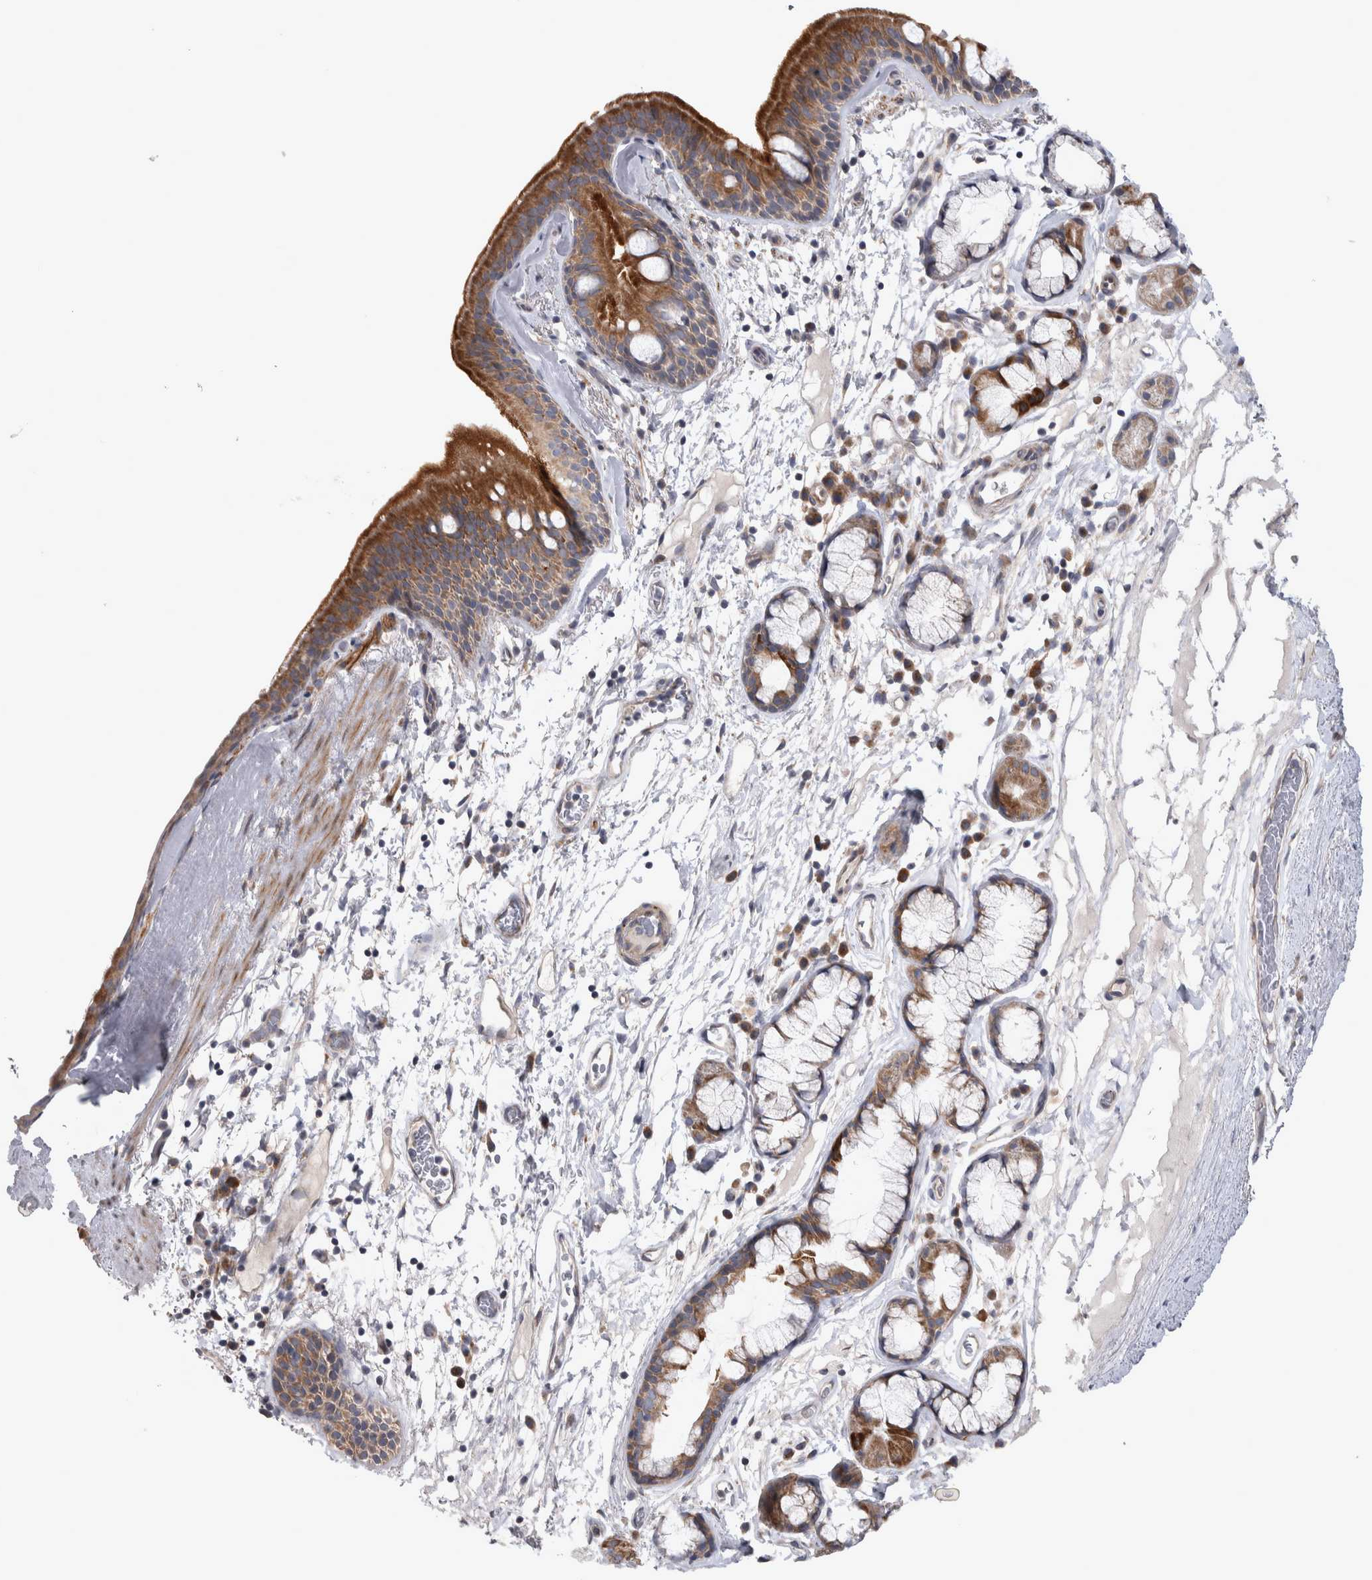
{"staining": {"intensity": "strong", "quantity": ">75%", "location": "cytoplasmic/membranous"}, "tissue": "bronchus", "cell_type": "Respiratory epithelial cells", "image_type": "normal", "snomed": [{"axis": "morphology", "description": "Normal tissue, NOS"}, {"axis": "topography", "description": "Cartilage tissue"}], "caption": "DAB (3,3'-diaminobenzidine) immunohistochemical staining of normal human bronchus shows strong cytoplasmic/membranous protein positivity in about >75% of respiratory epithelial cells. Using DAB (brown) and hematoxylin (blue) stains, captured at high magnification using brightfield microscopy.", "gene": "SCO1", "patient": {"sex": "female", "age": 63}}